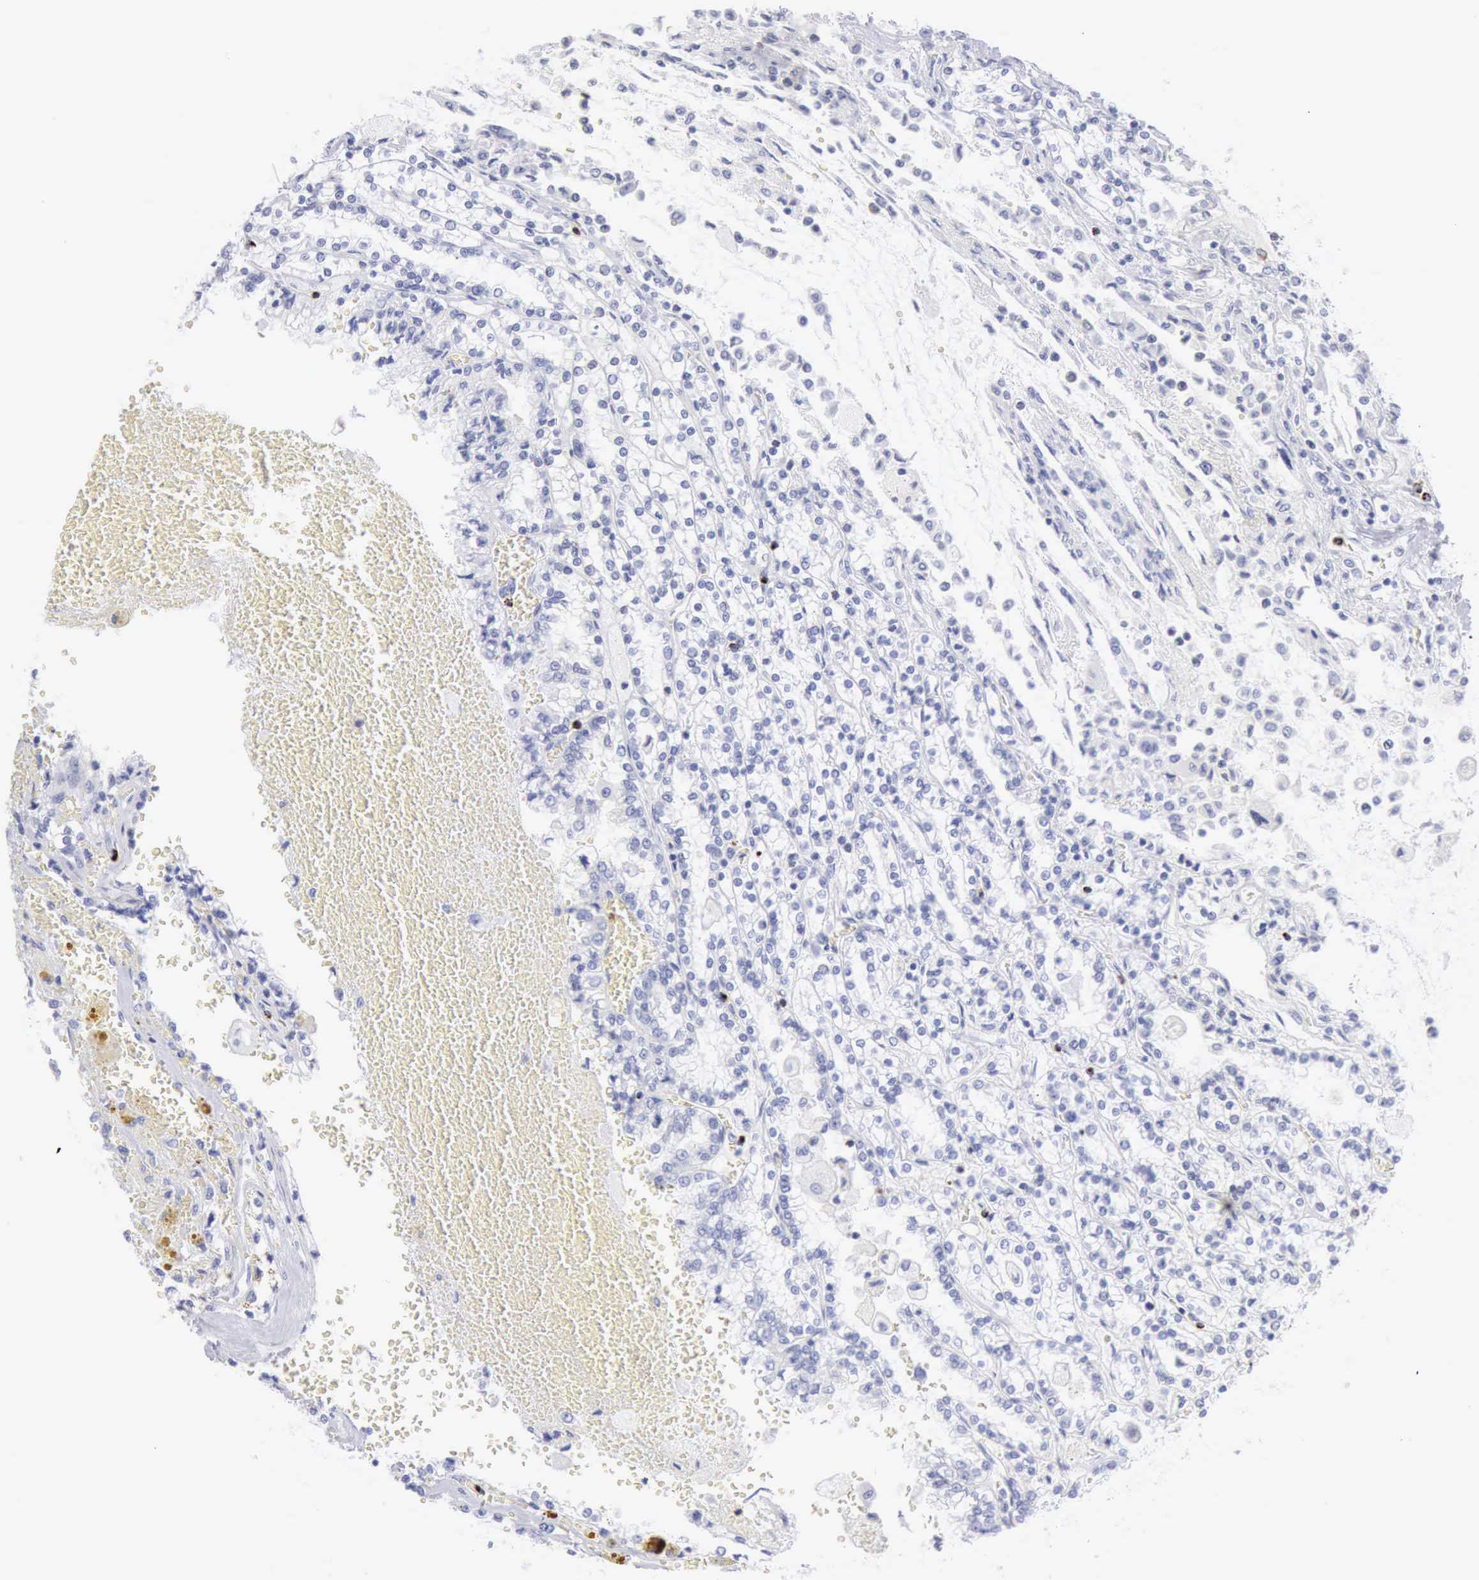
{"staining": {"intensity": "negative", "quantity": "none", "location": "none"}, "tissue": "renal cancer", "cell_type": "Tumor cells", "image_type": "cancer", "snomed": [{"axis": "morphology", "description": "Adenocarcinoma, NOS"}, {"axis": "topography", "description": "Kidney"}], "caption": "This image is of renal cancer (adenocarcinoma) stained with IHC to label a protein in brown with the nuclei are counter-stained blue. There is no staining in tumor cells.", "gene": "GZMB", "patient": {"sex": "female", "age": 56}}